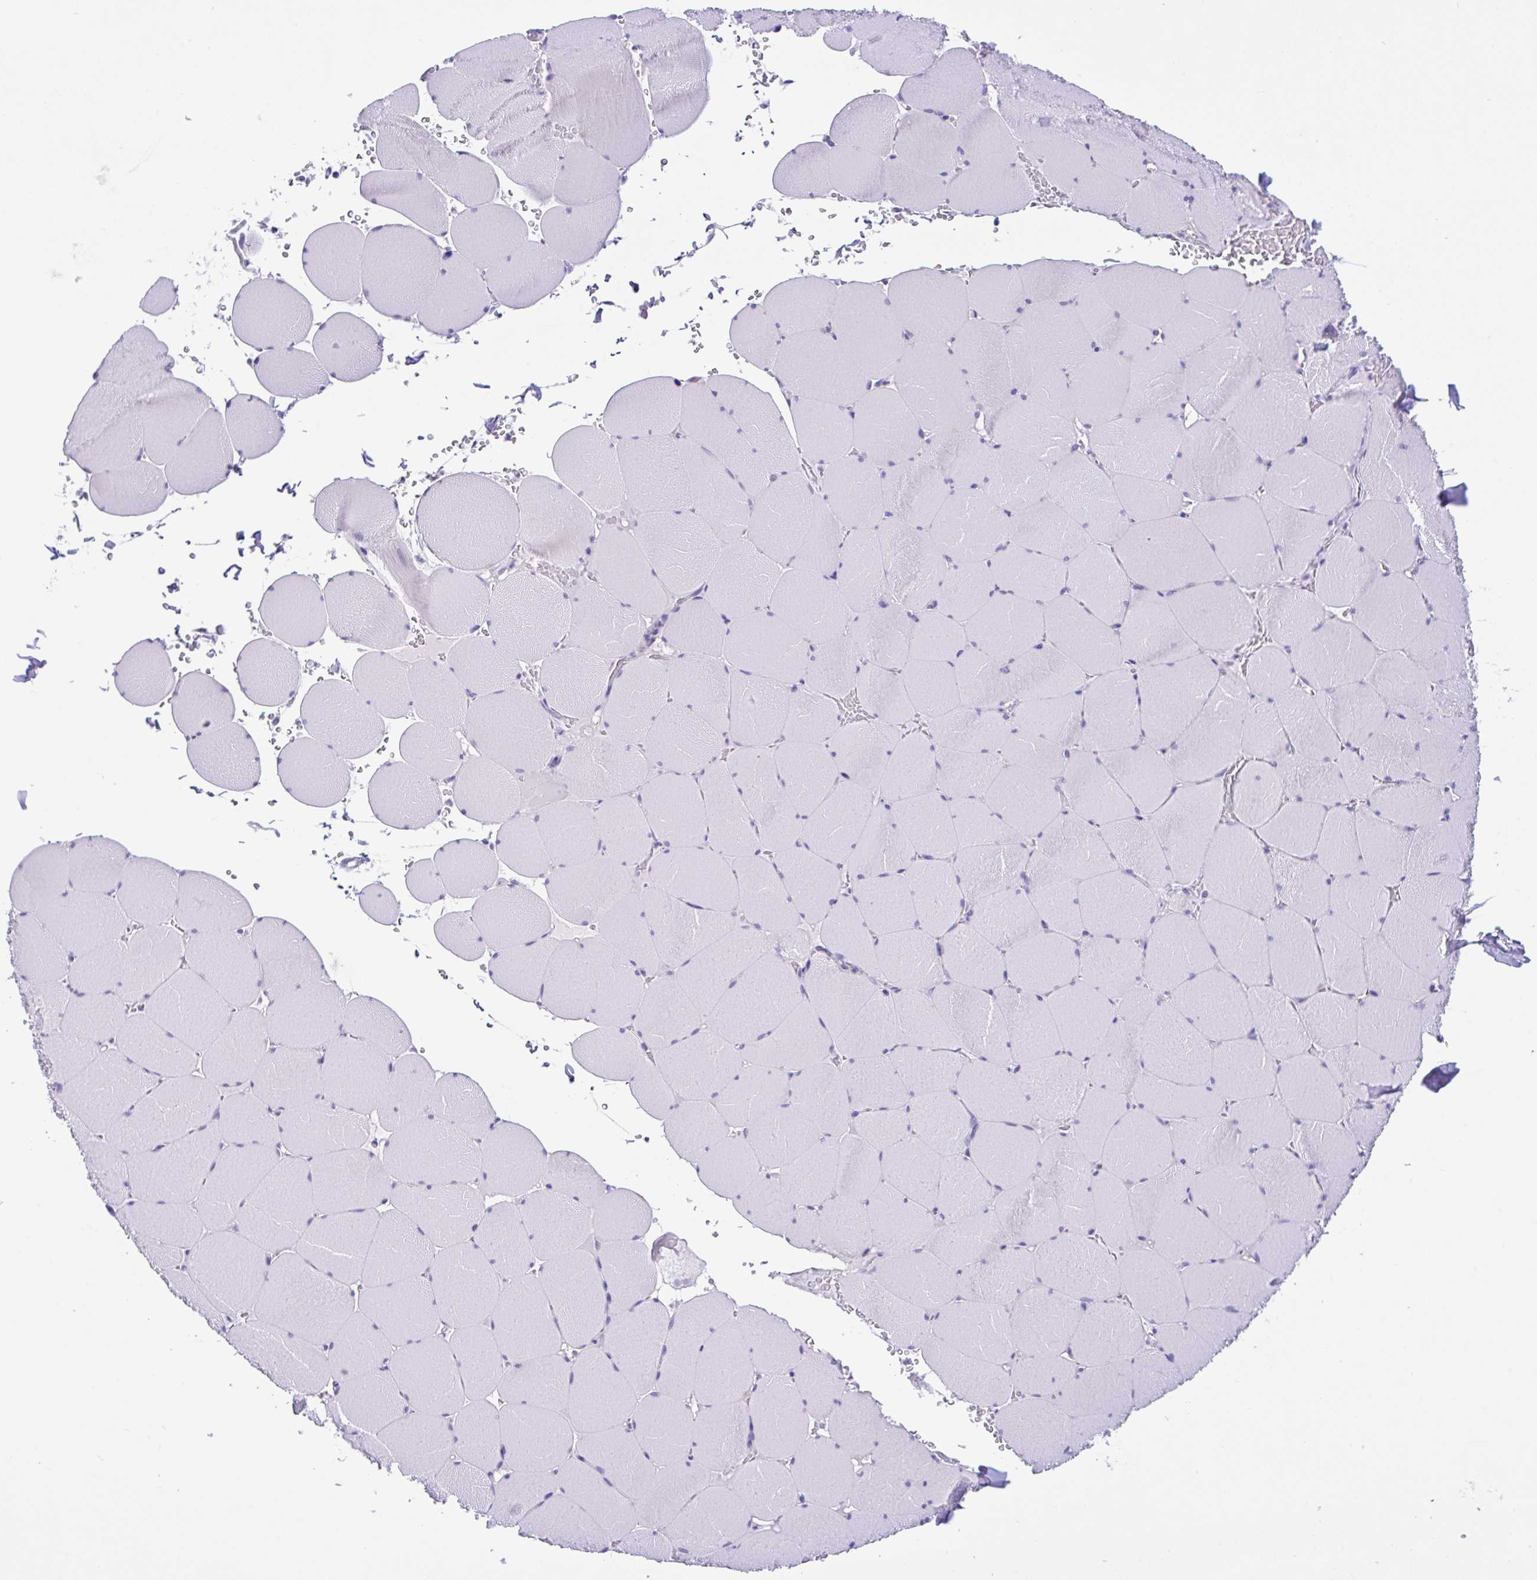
{"staining": {"intensity": "negative", "quantity": "none", "location": "none"}, "tissue": "skeletal muscle", "cell_type": "Myocytes", "image_type": "normal", "snomed": [{"axis": "morphology", "description": "Normal tissue, NOS"}, {"axis": "topography", "description": "Skeletal muscle"}, {"axis": "topography", "description": "Head-Neck"}], "caption": "High magnification brightfield microscopy of unremarkable skeletal muscle stained with DAB (3,3'-diaminobenzidine) (brown) and counterstained with hematoxylin (blue): myocytes show no significant staining.", "gene": "ANO4", "patient": {"sex": "male", "age": 66}}